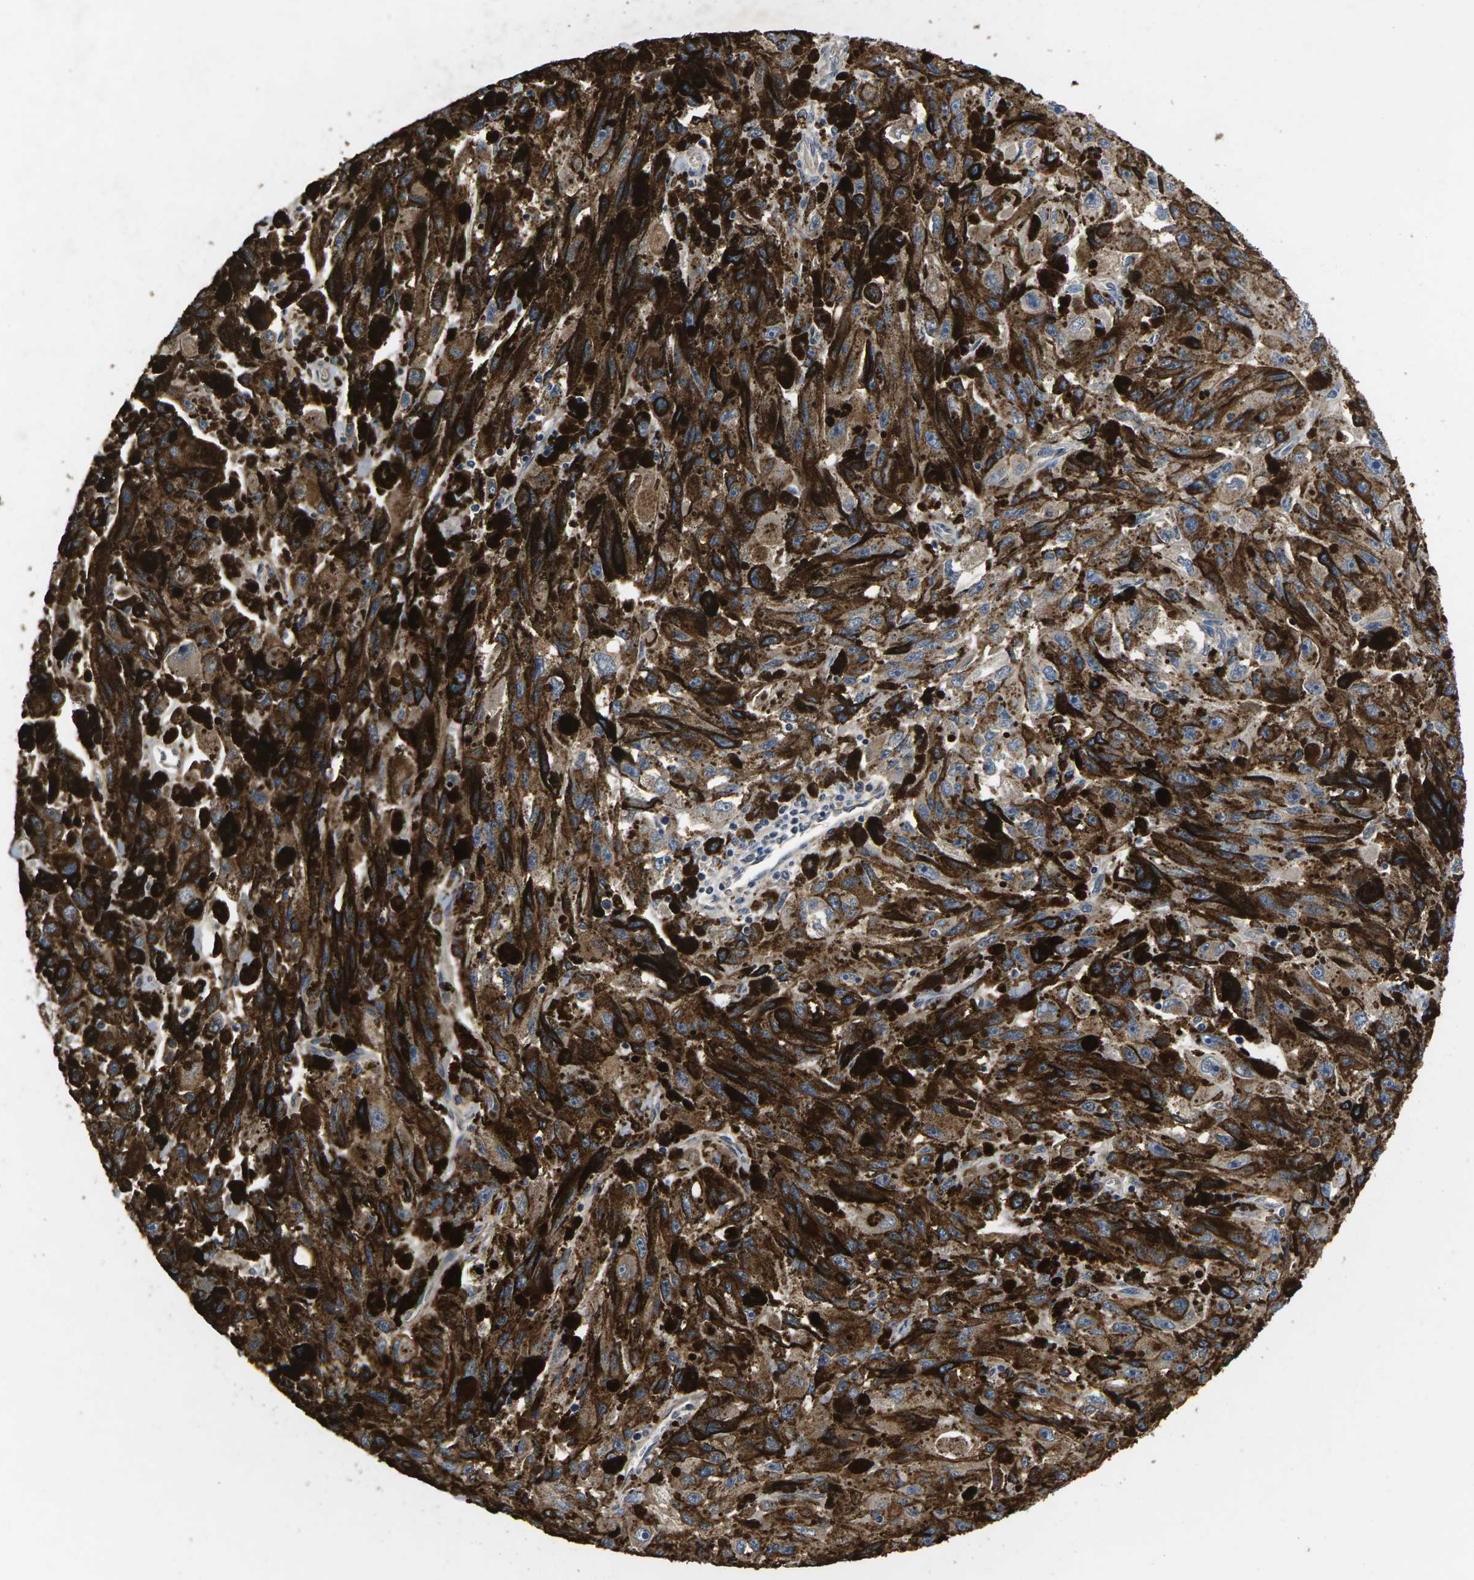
{"staining": {"intensity": "weak", "quantity": ">75%", "location": "cytoplasmic/membranous"}, "tissue": "melanoma", "cell_type": "Tumor cells", "image_type": "cancer", "snomed": [{"axis": "morphology", "description": "Malignant melanoma, NOS"}, {"axis": "topography", "description": "Skin"}], "caption": "Weak cytoplasmic/membranous protein positivity is appreciated in about >75% of tumor cells in malignant melanoma.", "gene": "B4GAT1", "patient": {"sex": "female", "age": 104}}